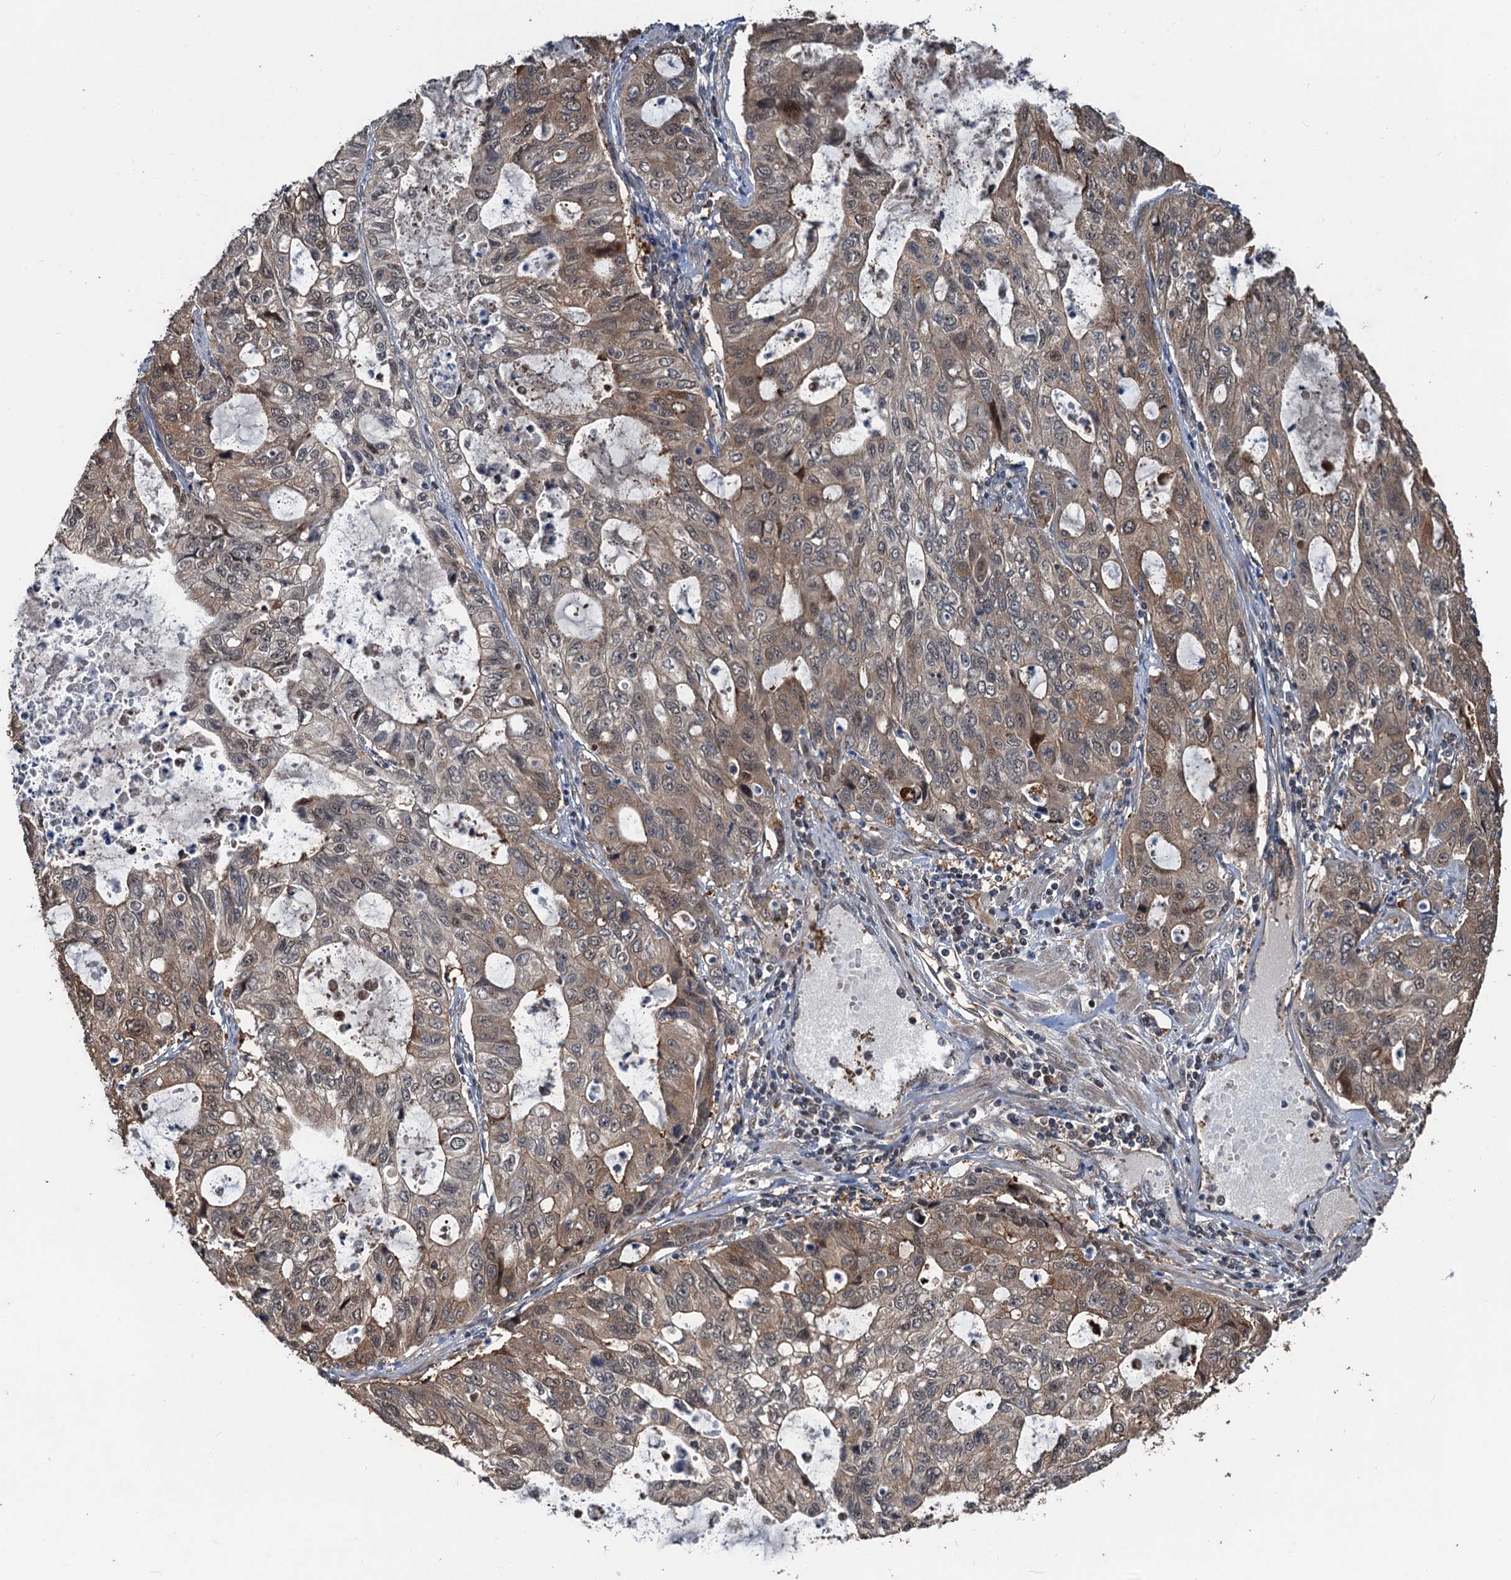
{"staining": {"intensity": "moderate", "quantity": "25%-75%", "location": "cytoplasmic/membranous,nuclear"}, "tissue": "stomach cancer", "cell_type": "Tumor cells", "image_type": "cancer", "snomed": [{"axis": "morphology", "description": "Adenocarcinoma, NOS"}, {"axis": "topography", "description": "Stomach, upper"}], "caption": "Stomach adenocarcinoma stained for a protein (brown) reveals moderate cytoplasmic/membranous and nuclear positive staining in about 25%-75% of tumor cells.", "gene": "DEXI", "patient": {"sex": "female", "age": 52}}